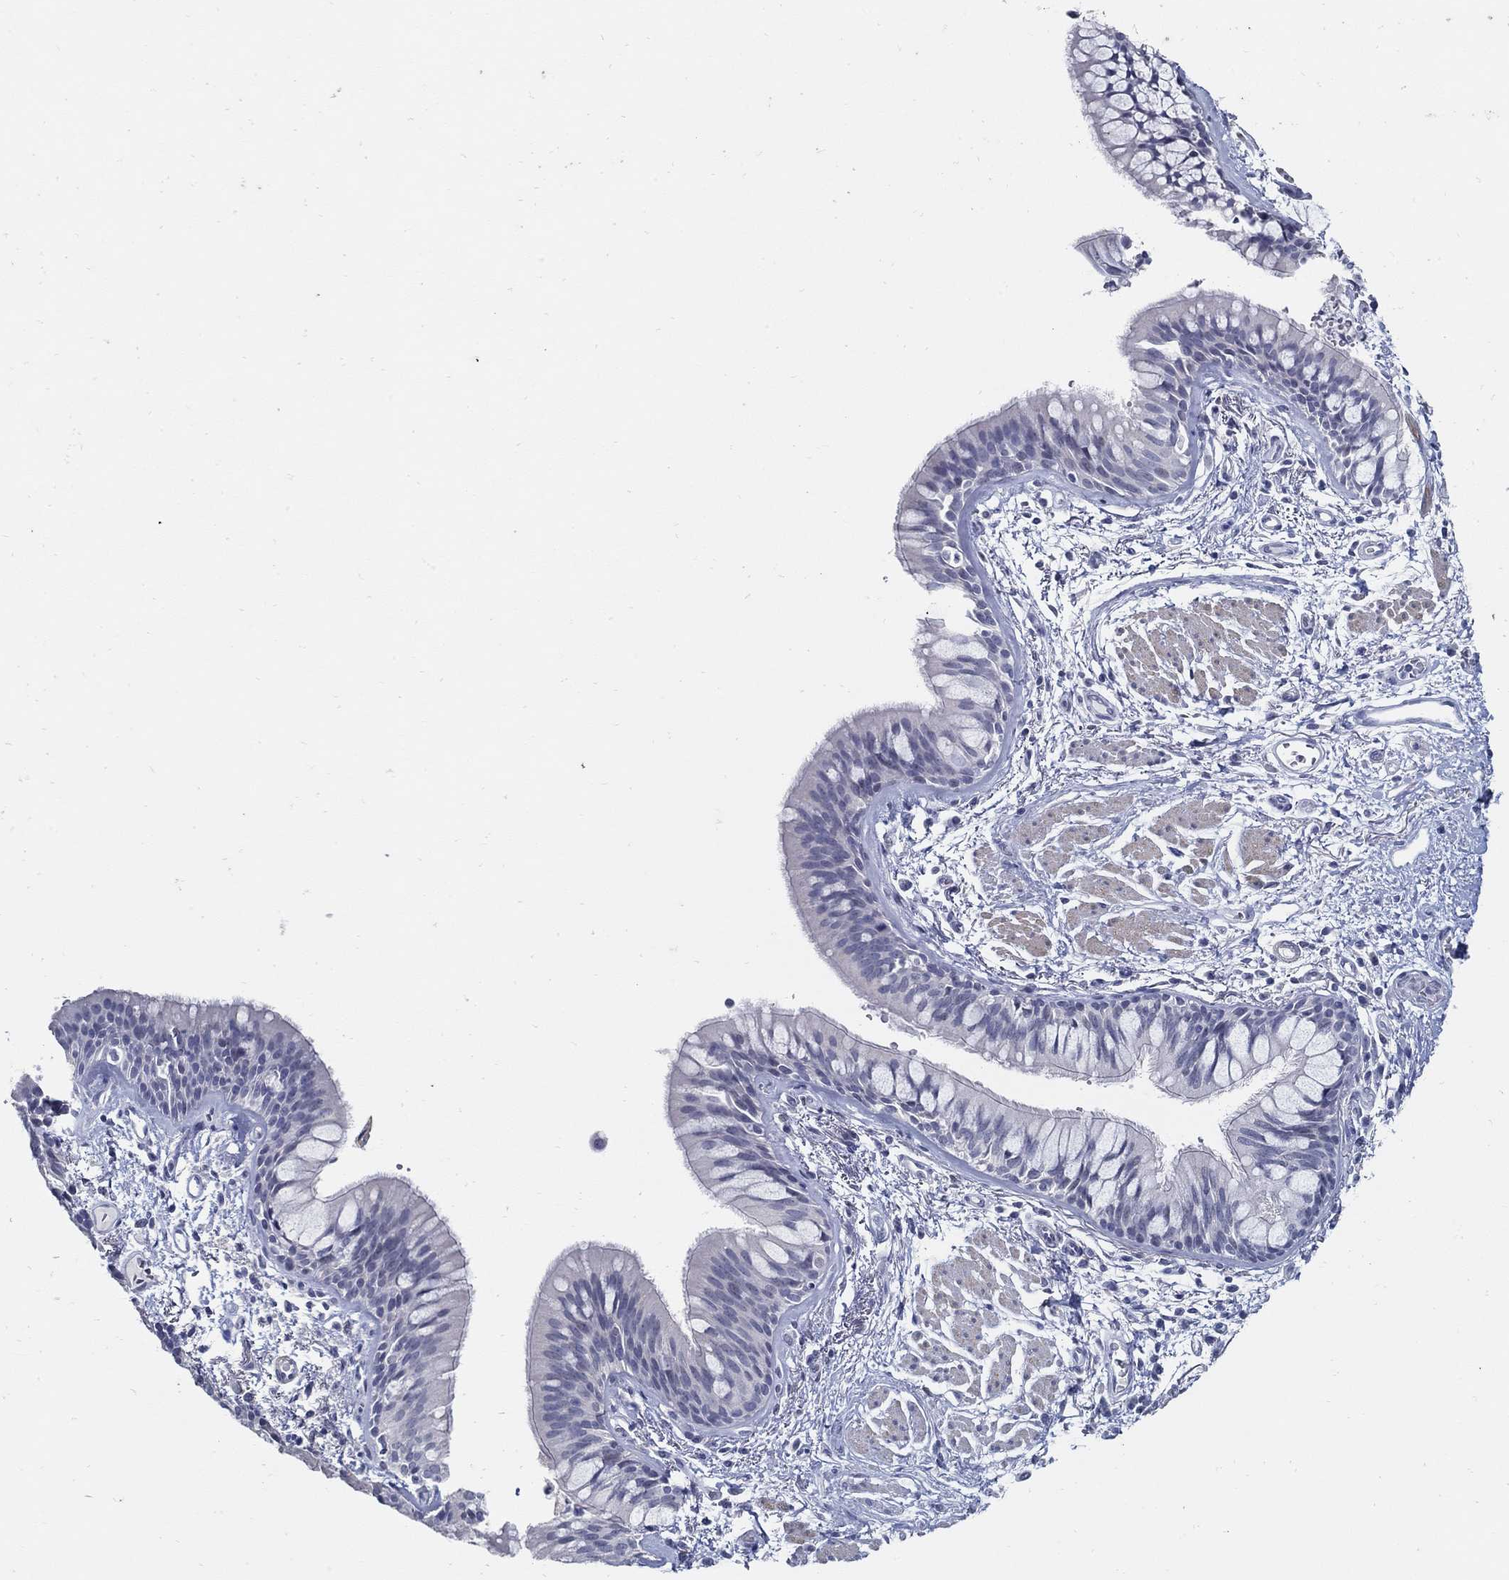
{"staining": {"intensity": "negative", "quantity": "none", "location": "none"}, "tissue": "bronchus", "cell_type": "Respiratory epithelial cells", "image_type": "normal", "snomed": [{"axis": "morphology", "description": "Normal tissue, NOS"}, {"axis": "topography", "description": "Bronchus"}, {"axis": "topography", "description": "Lung"}], "caption": "DAB (3,3'-diaminobenzidine) immunohistochemical staining of unremarkable bronchus reveals no significant positivity in respiratory epithelial cells. (DAB immunohistochemistry visualized using brightfield microscopy, high magnification).", "gene": "USP29", "patient": {"sex": "female", "age": 57}}